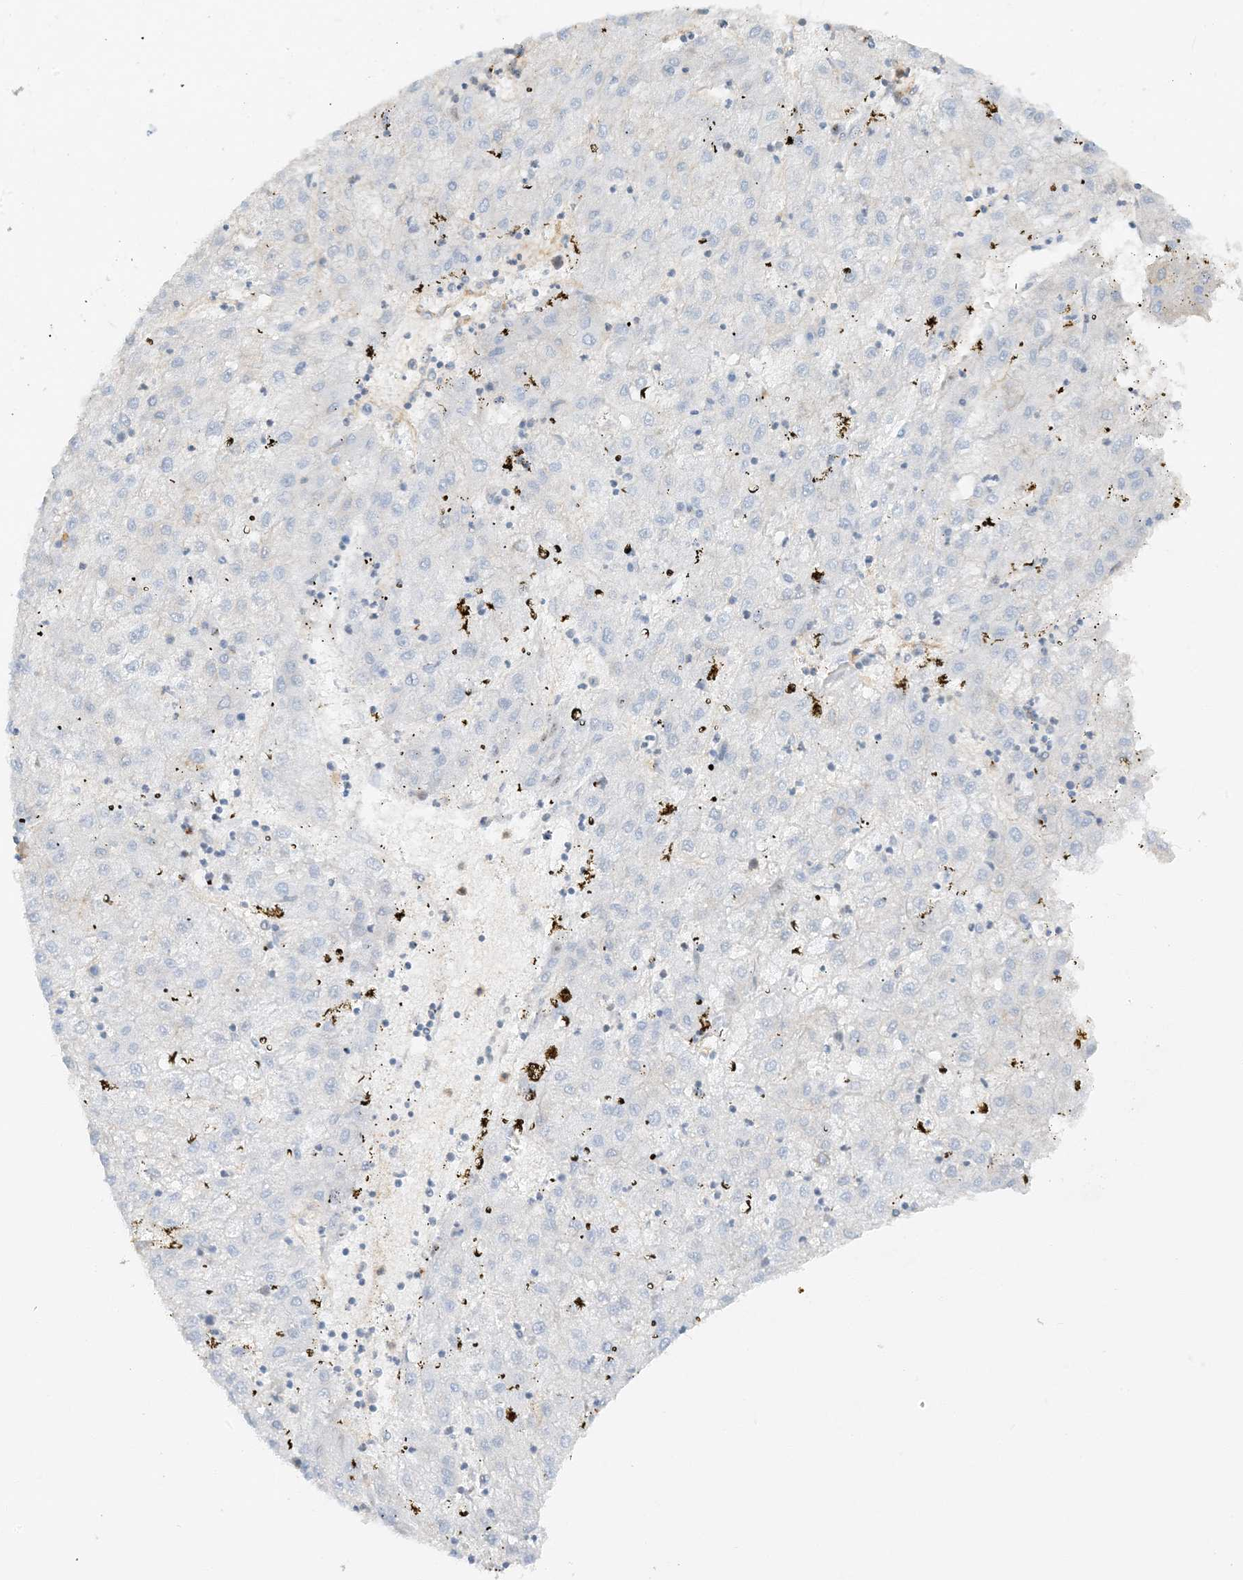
{"staining": {"intensity": "negative", "quantity": "none", "location": "none"}, "tissue": "liver cancer", "cell_type": "Tumor cells", "image_type": "cancer", "snomed": [{"axis": "morphology", "description": "Carcinoma, Hepatocellular, NOS"}, {"axis": "topography", "description": "Liver"}], "caption": "Liver cancer (hepatocellular carcinoma) was stained to show a protein in brown. There is no significant positivity in tumor cells. Brightfield microscopy of immunohistochemistry (IHC) stained with DAB (3,3'-diaminobenzidine) (brown) and hematoxylin (blue), captured at high magnification.", "gene": "UBAP2L", "patient": {"sex": "male", "age": 72}}